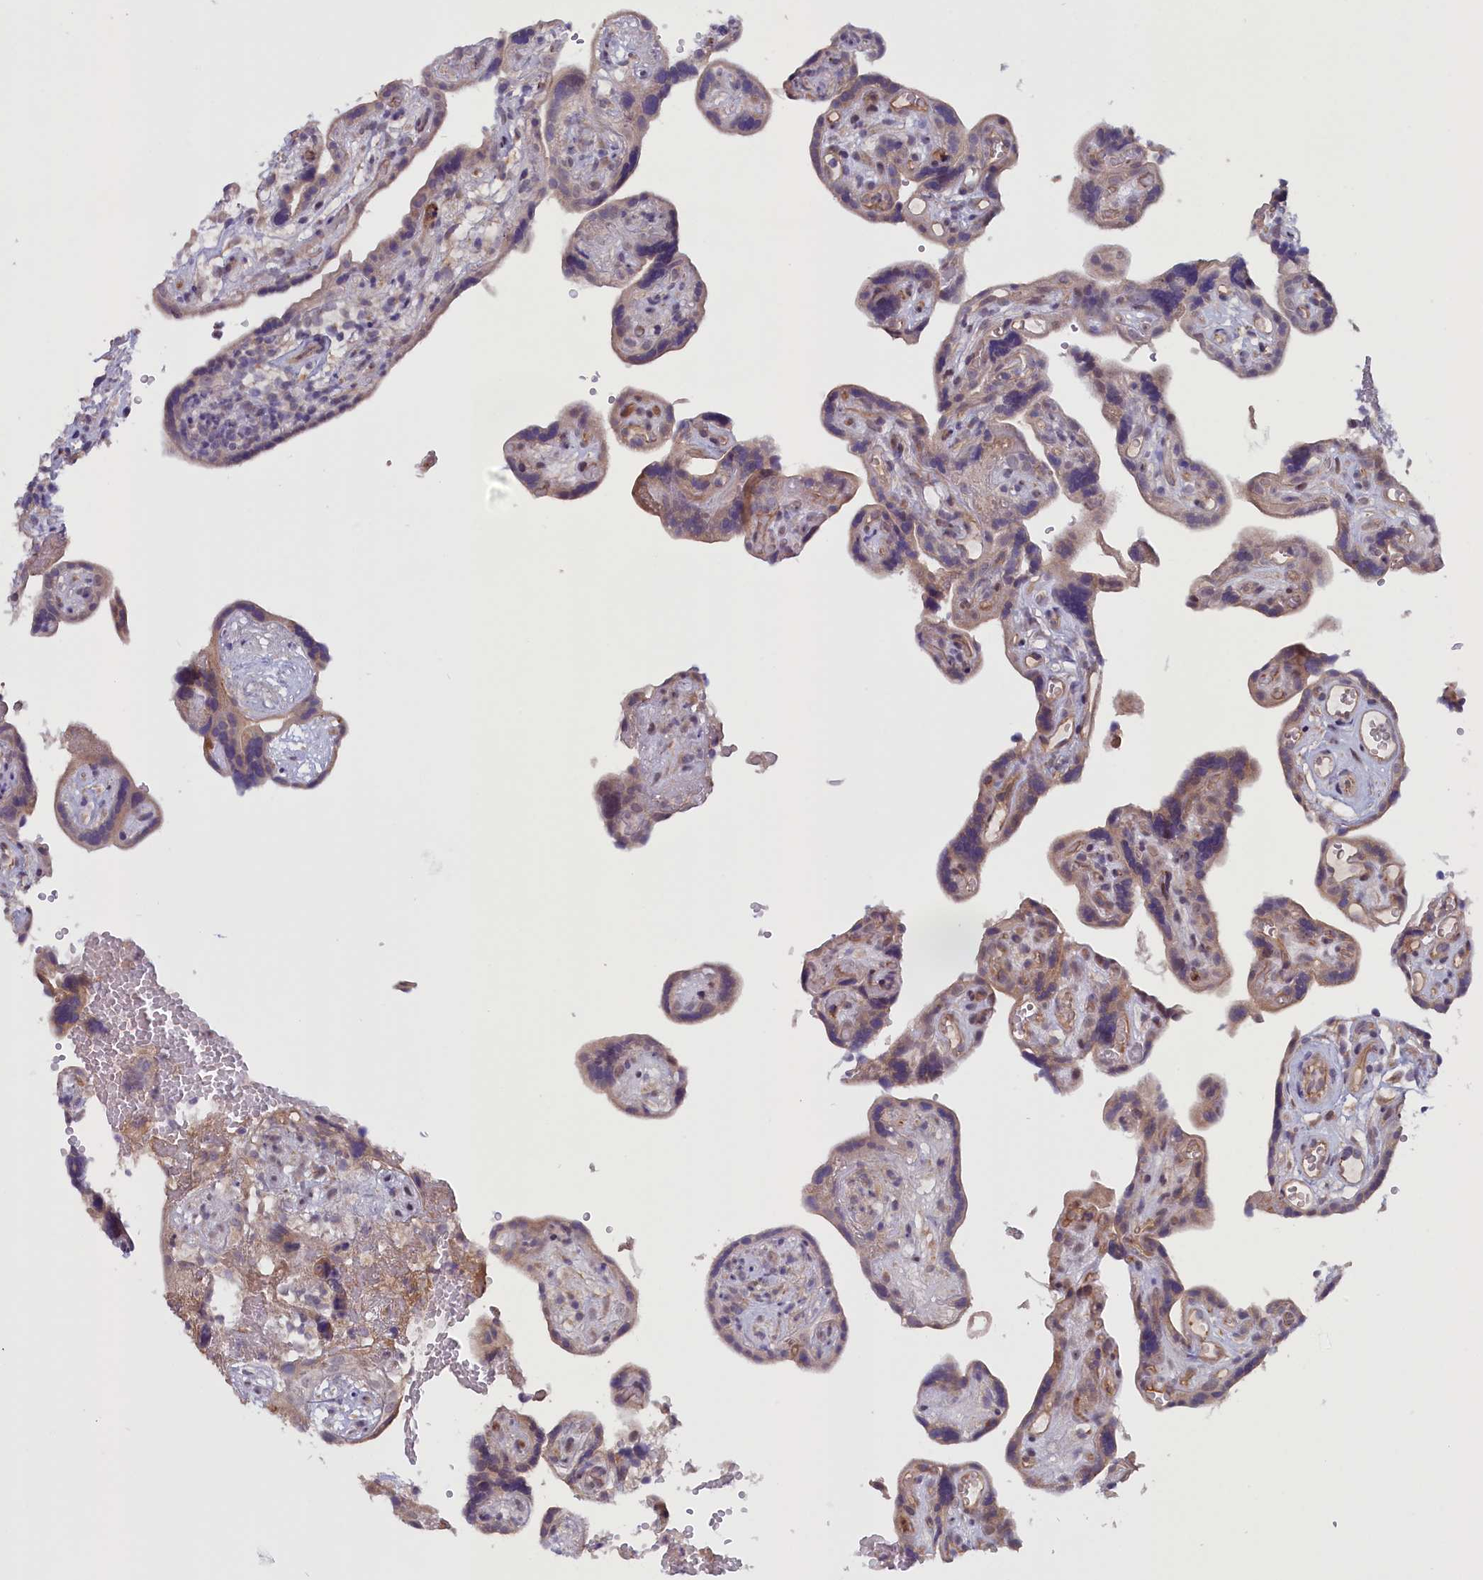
{"staining": {"intensity": "moderate", "quantity": "25%-75%", "location": "cytoplasmic/membranous"}, "tissue": "placenta", "cell_type": "Decidual cells", "image_type": "normal", "snomed": [{"axis": "morphology", "description": "Normal tissue, NOS"}, {"axis": "topography", "description": "Placenta"}], "caption": "A high-resolution histopathology image shows IHC staining of unremarkable placenta, which exhibits moderate cytoplasmic/membranous staining in approximately 25%-75% of decidual cells. The staining was performed using DAB, with brown indicating positive protein expression. Nuclei are stained blue with hematoxylin.", "gene": "IGFALS", "patient": {"sex": "female", "age": 30}}